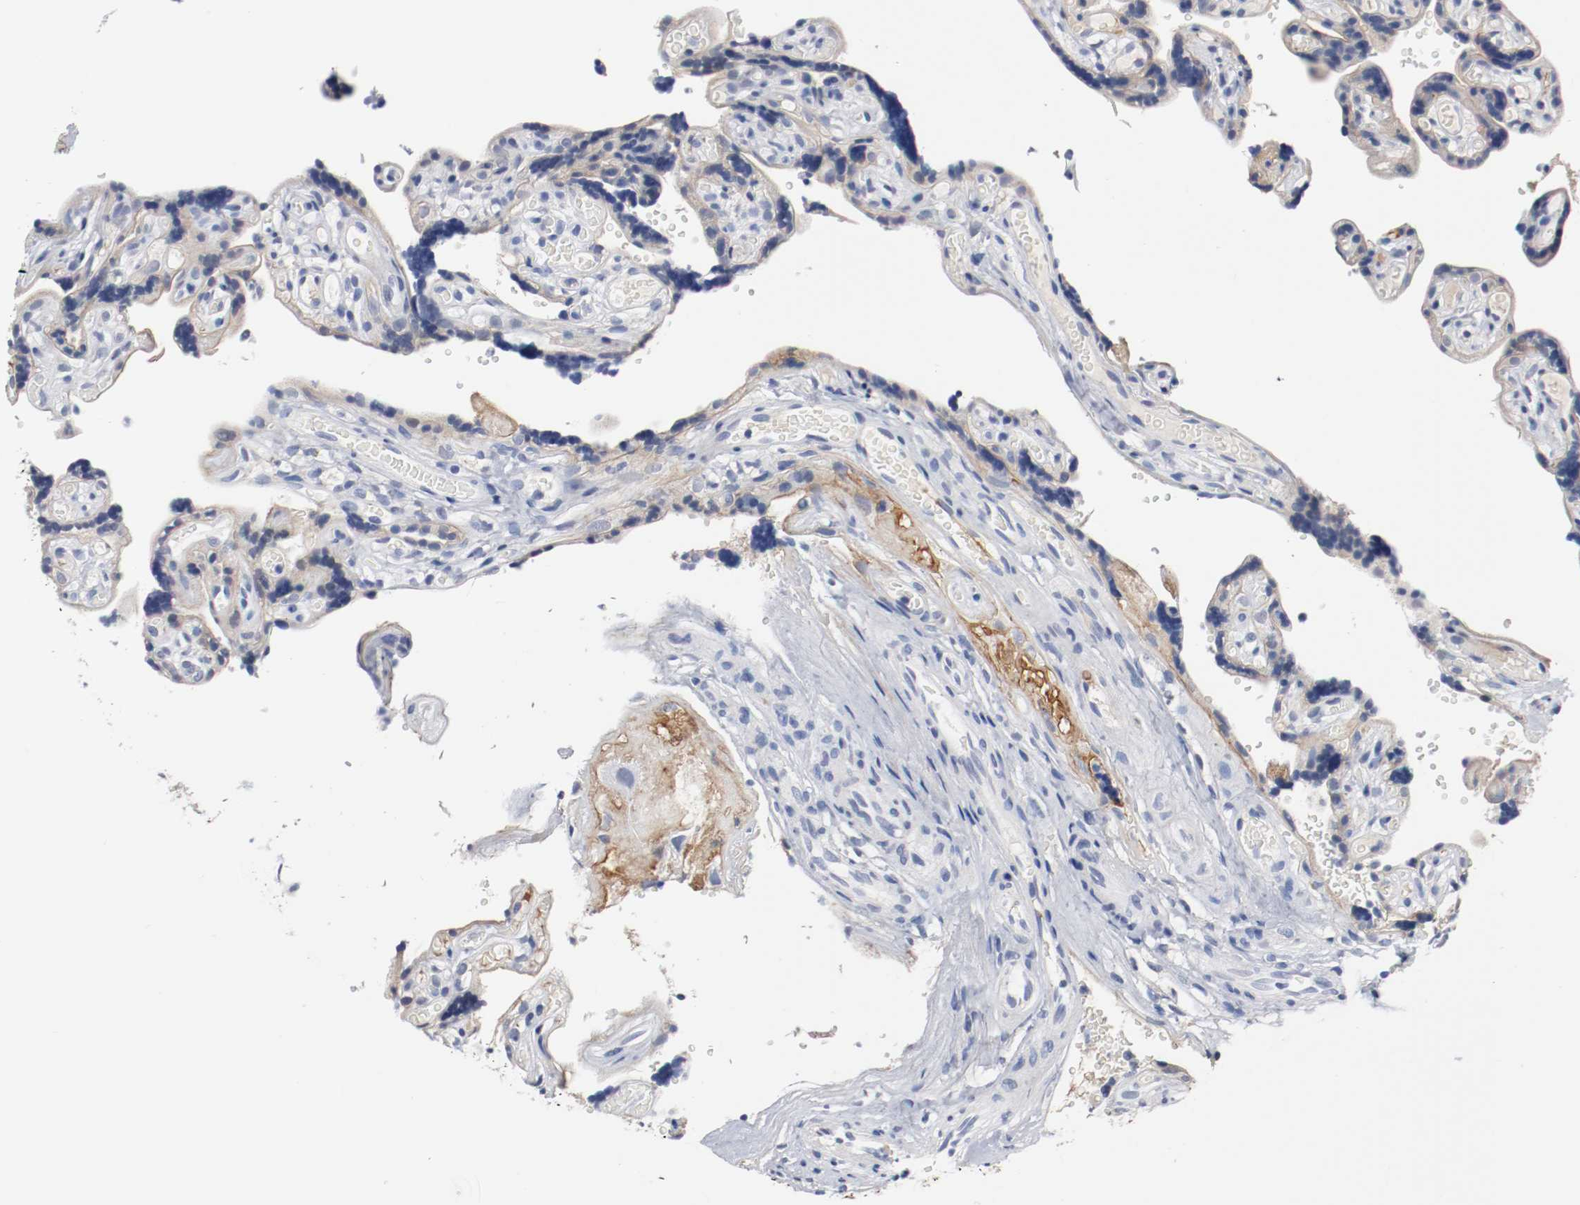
{"staining": {"intensity": "negative", "quantity": "none", "location": "none"}, "tissue": "placenta", "cell_type": "Decidual cells", "image_type": "normal", "snomed": [{"axis": "morphology", "description": "Normal tissue, NOS"}, {"axis": "topography", "description": "Placenta"}], "caption": "Immunohistochemistry micrograph of normal placenta stained for a protein (brown), which shows no positivity in decidual cells.", "gene": "TNC", "patient": {"sex": "female", "age": 30}}